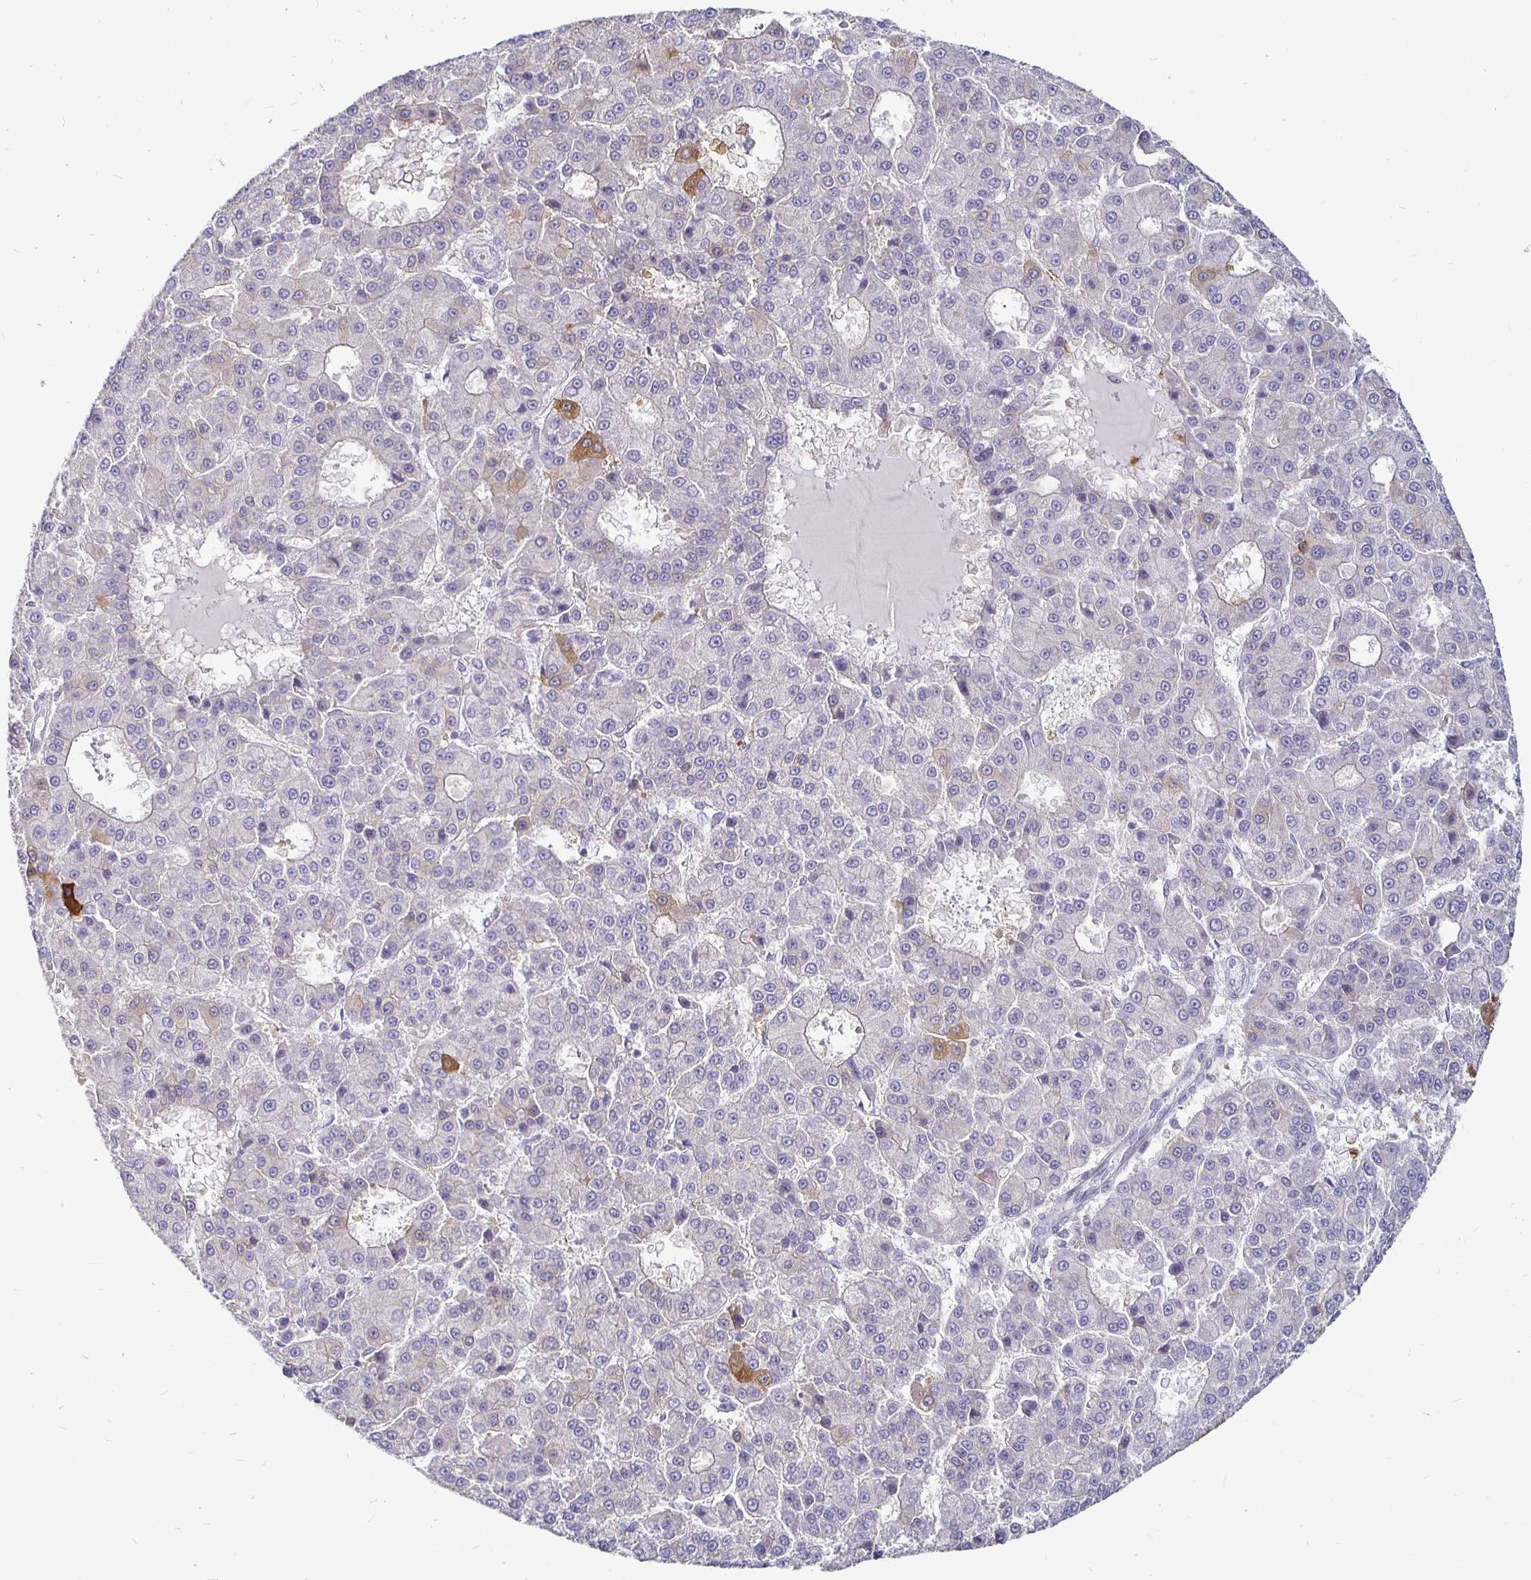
{"staining": {"intensity": "moderate", "quantity": "<25%", "location": "cytoplasmic/membranous"}, "tissue": "liver cancer", "cell_type": "Tumor cells", "image_type": "cancer", "snomed": [{"axis": "morphology", "description": "Carcinoma, Hepatocellular, NOS"}, {"axis": "topography", "description": "Liver"}], "caption": "IHC staining of liver cancer (hepatocellular carcinoma), which reveals low levels of moderate cytoplasmic/membranous staining in about <25% of tumor cells indicating moderate cytoplasmic/membranous protein staining. The staining was performed using DAB (3,3'-diaminobenzidine) (brown) for protein detection and nuclei were counterstained in hematoxylin (blue).", "gene": "CCDC85A", "patient": {"sex": "male", "age": 70}}